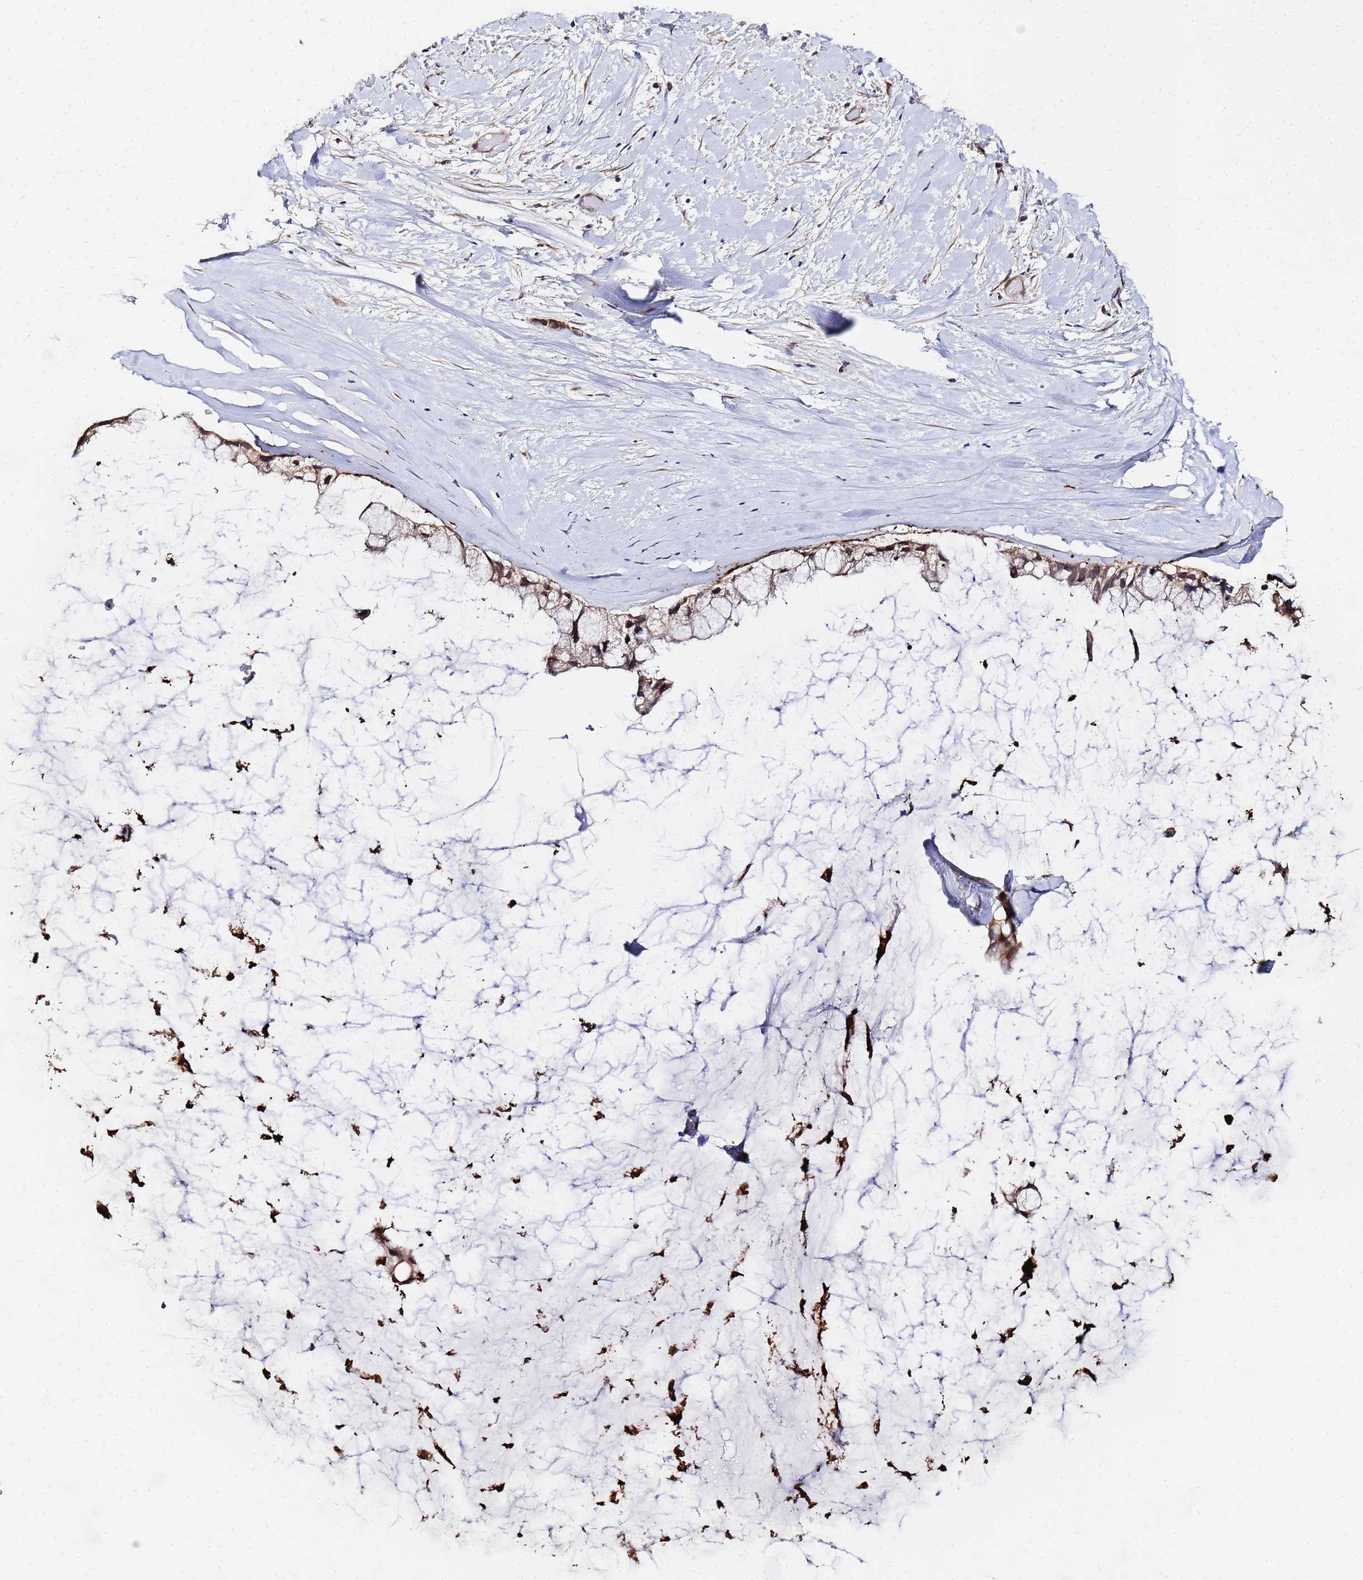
{"staining": {"intensity": "moderate", "quantity": ">75%", "location": "cytoplasmic/membranous"}, "tissue": "ovarian cancer", "cell_type": "Tumor cells", "image_type": "cancer", "snomed": [{"axis": "morphology", "description": "Cystadenocarcinoma, mucinous, NOS"}, {"axis": "topography", "description": "Ovary"}], "caption": "Immunohistochemistry of ovarian cancer exhibits medium levels of moderate cytoplasmic/membranous positivity in approximately >75% of tumor cells.", "gene": "UNC93B1", "patient": {"sex": "female", "age": 39}}